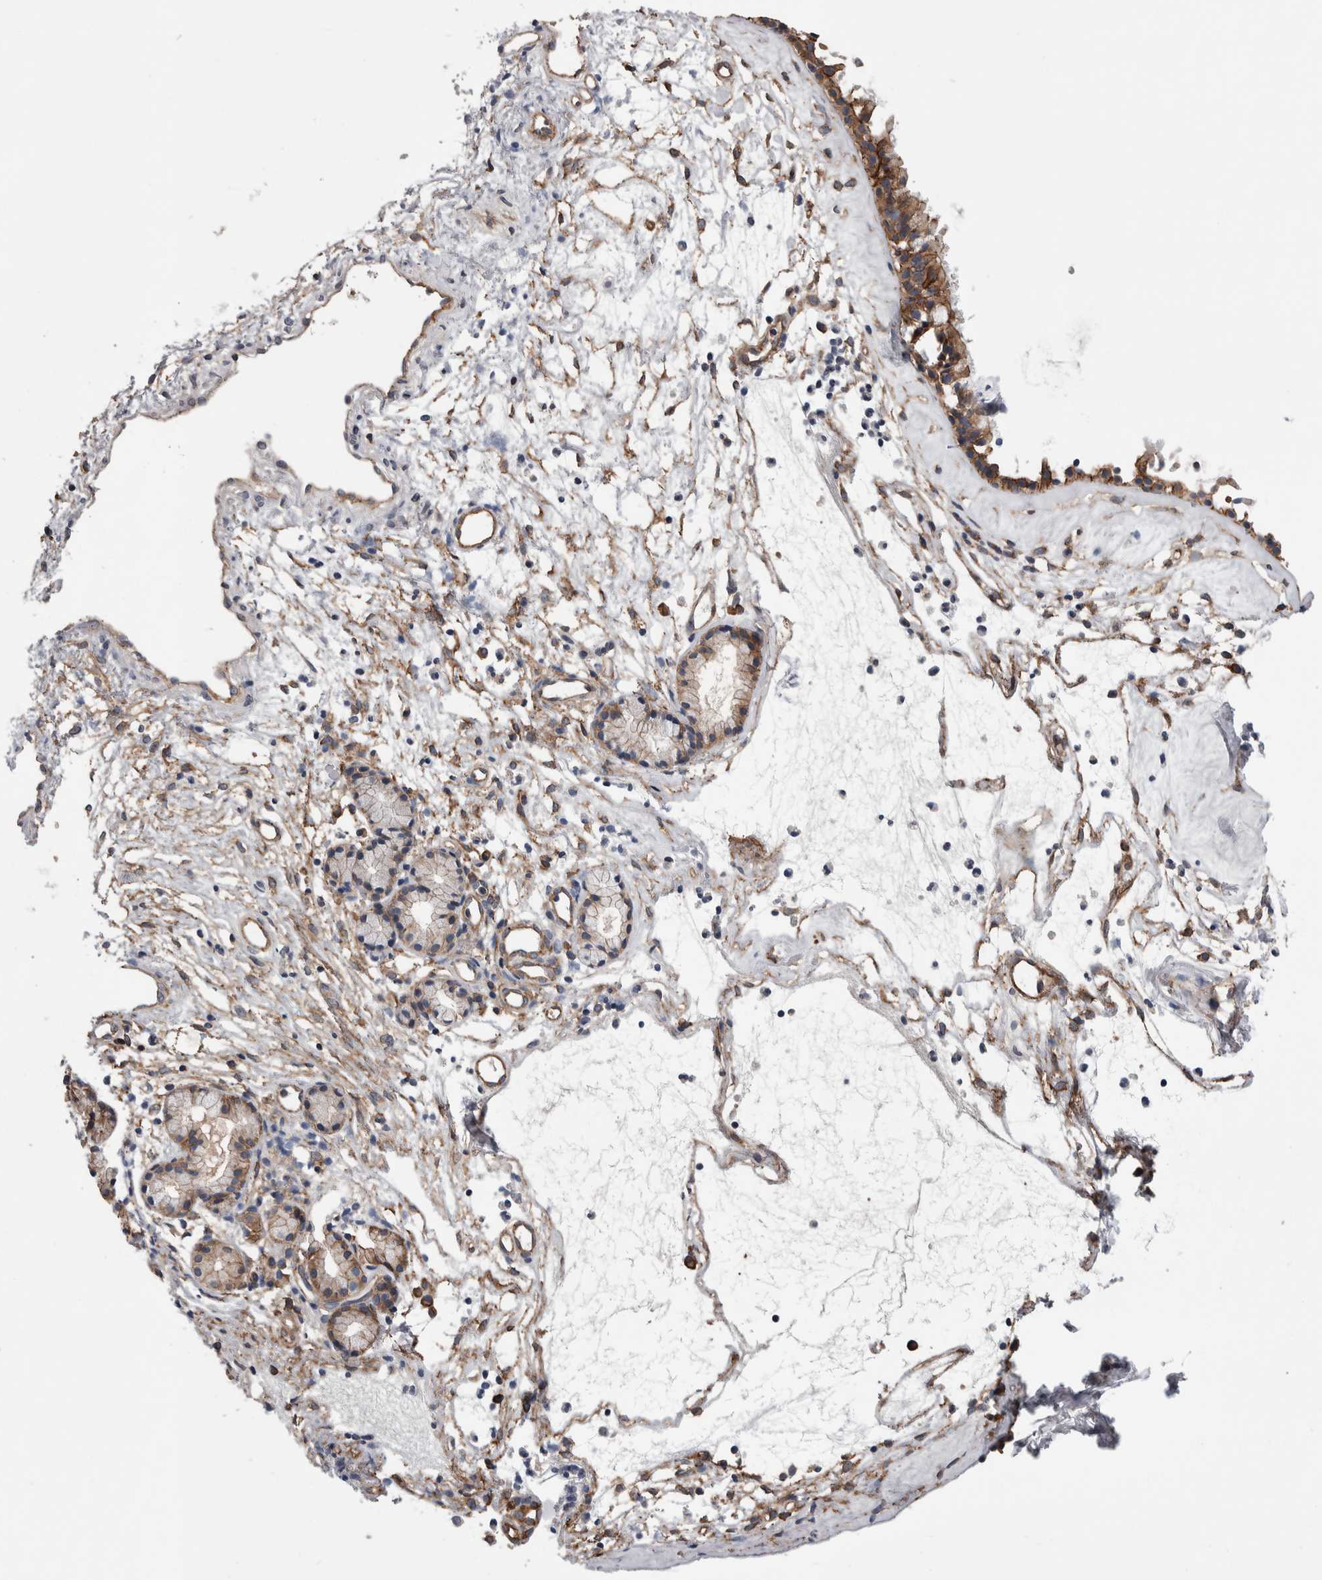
{"staining": {"intensity": "strong", "quantity": ">75%", "location": "cytoplasmic/membranous"}, "tissue": "nasopharynx", "cell_type": "Respiratory epithelial cells", "image_type": "normal", "snomed": [{"axis": "morphology", "description": "Normal tissue, NOS"}, {"axis": "topography", "description": "Nasopharynx"}], "caption": "Normal nasopharynx demonstrates strong cytoplasmic/membranous positivity in about >75% of respiratory epithelial cells, visualized by immunohistochemistry.", "gene": "LIMA1", "patient": {"sex": "female", "age": 42}}